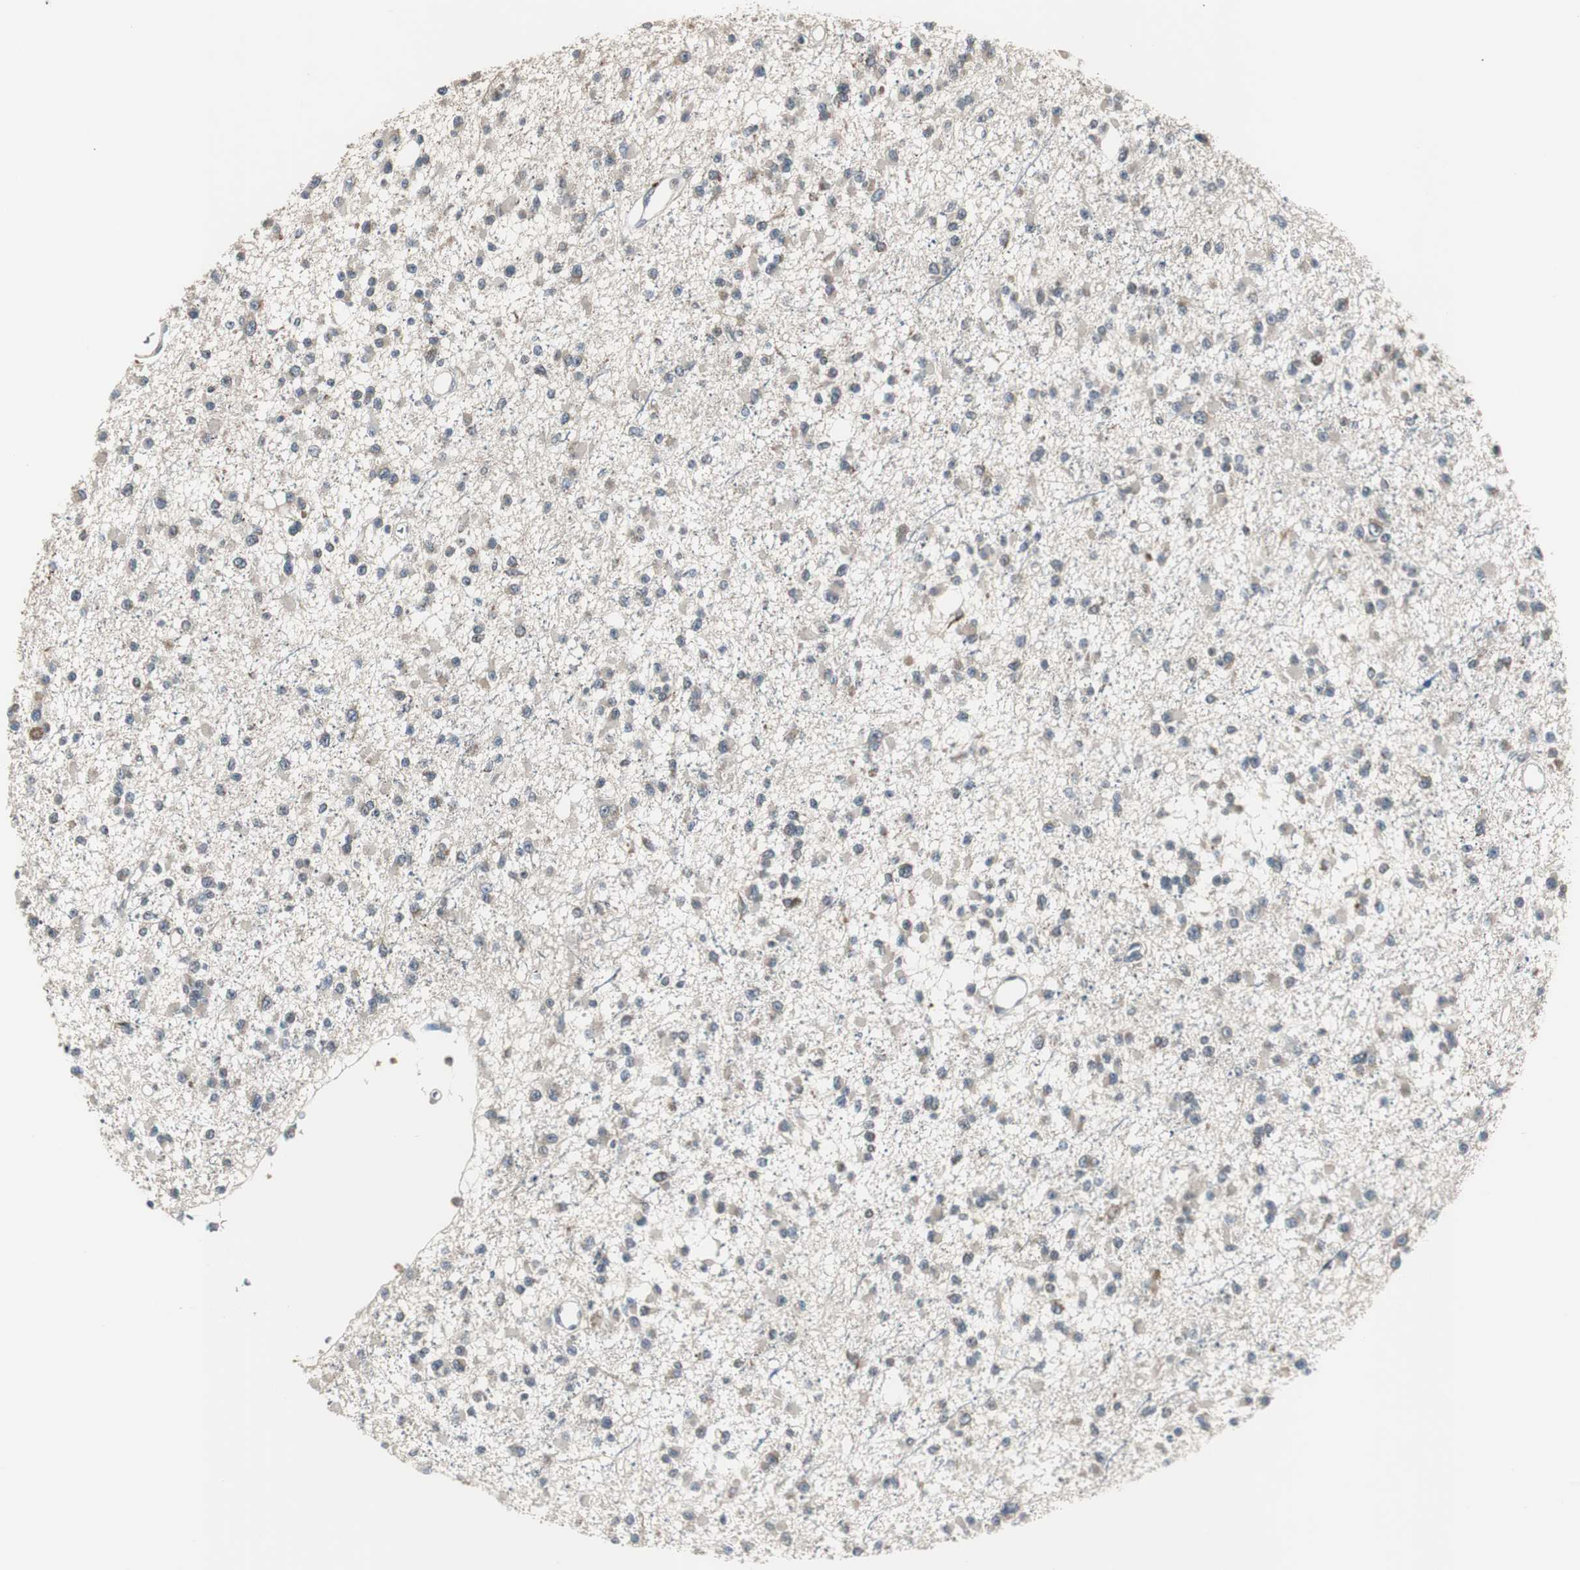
{"staining": {"intensity": "weak", "quantity": ">75%", "location": "cytoplasmic/membranous"}, "tissue": "glioma", "cell_type": "Tumor cells", "image_type": "cancer", "snomed": [{"axis": "morphology", "description": "Glioma, malignant, Low grade"}, {"axis": "topography", "description": "Brain"}], "caption": "Malignant glioma (low-grade) stained with immunohistochemistry demonstrates weak cytoplasmic/membranous positivity in approximately >75% of tumor cells. Nuclei are stained in blue.", "gene": "ZMPSTE24", "patient": {"sex": "female", "age": 22}}